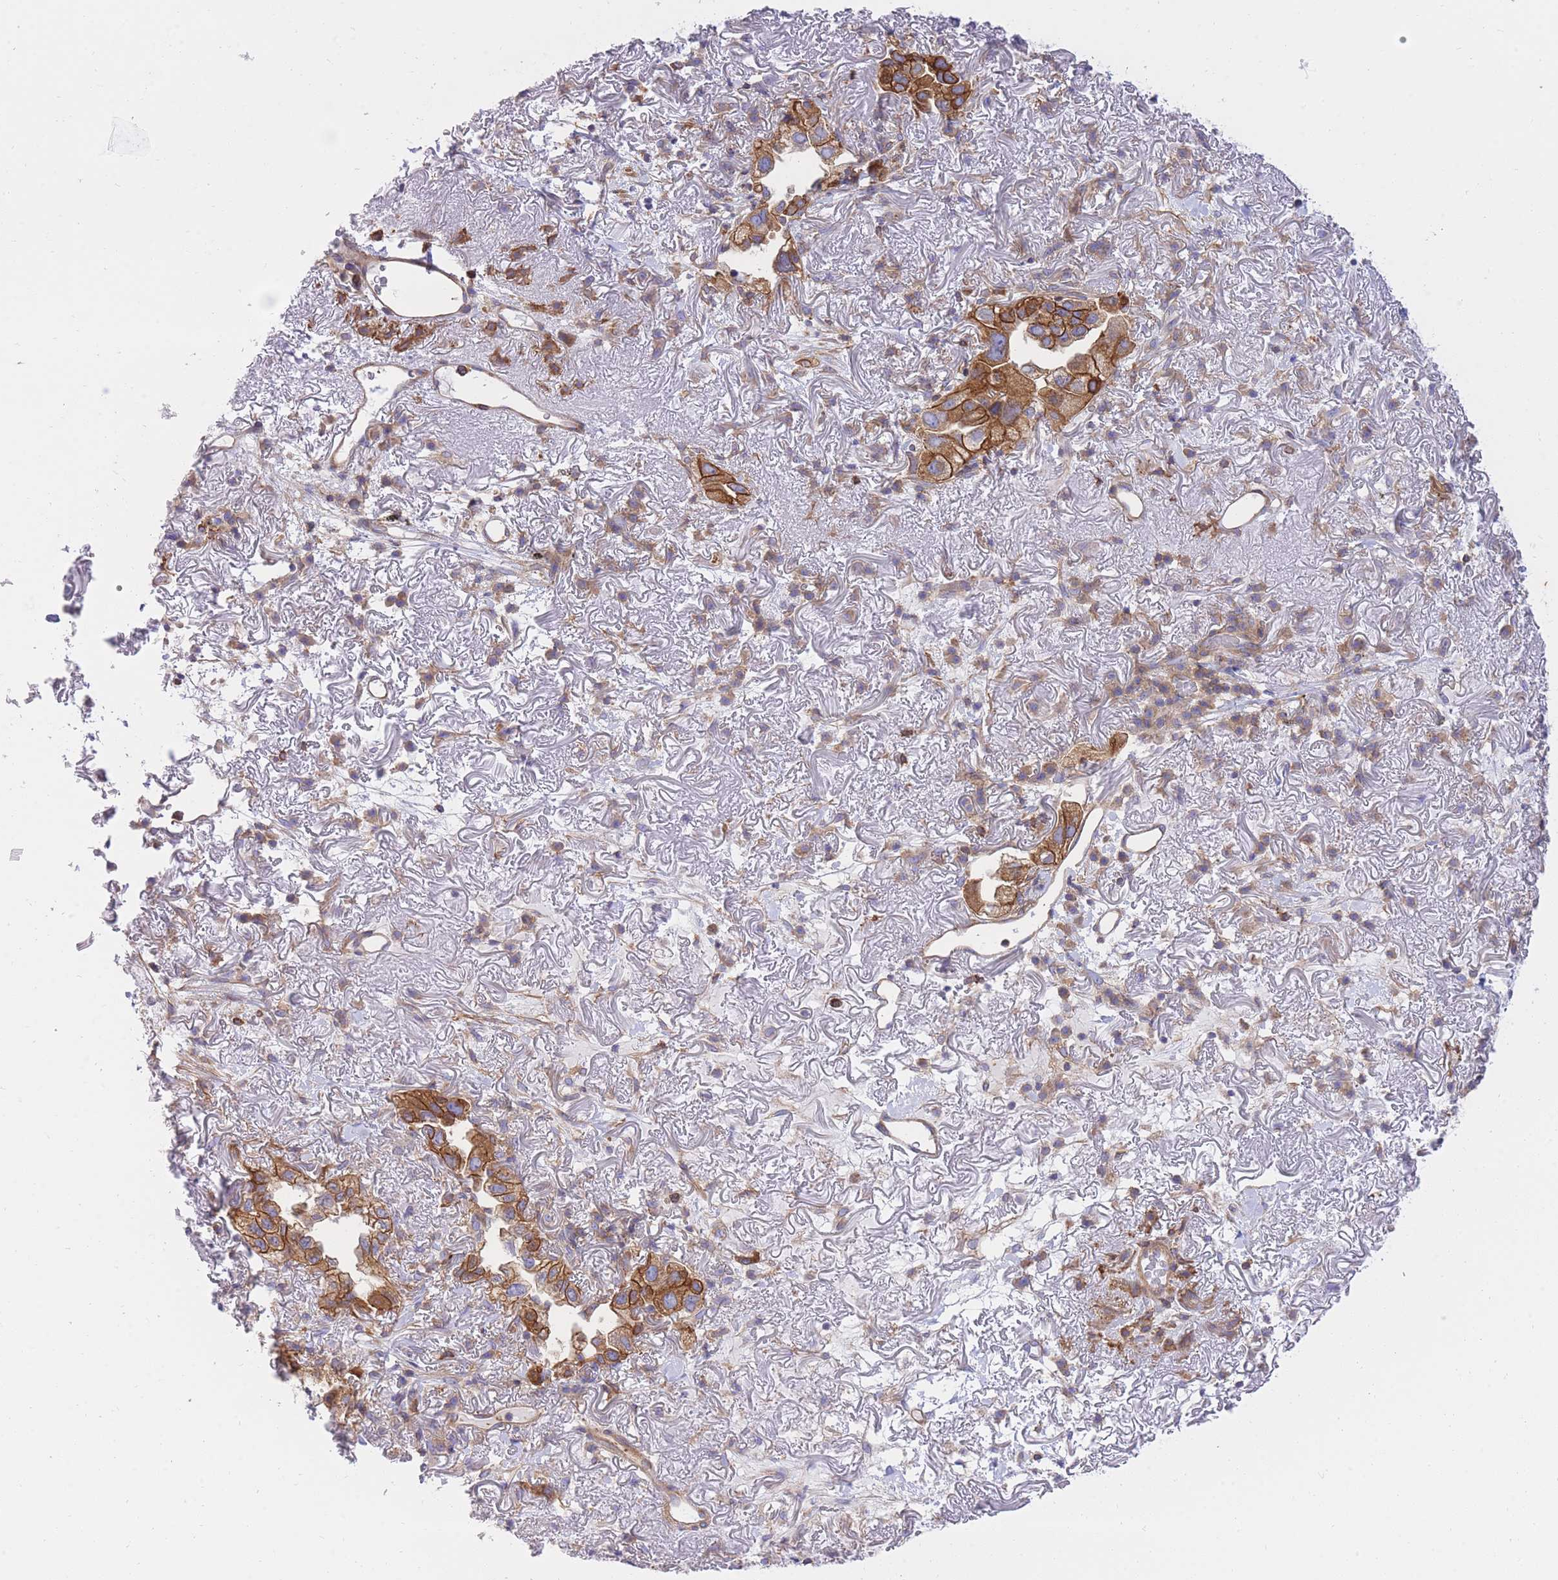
{"staining": {"intensity": "strong", "quantity": ">75%", "location": "cytoplasmic/membranous"}, "tissue": "lung cancer", "cell_type": "Tumor cells", "image_type": "cancer", "snomed": [{"axis": "morphology", "description": "Adenocarcinoma, NOS"}, {"axis": "topography", "description": "Lung"}], "caption": "A high amount of strong cytoplasmic/membranous expression is appreciated in approximately >75% of tumor cells in lung cancer tissue.", "gene": "REM1", "patient": {"sex": "female", "age": 69}}